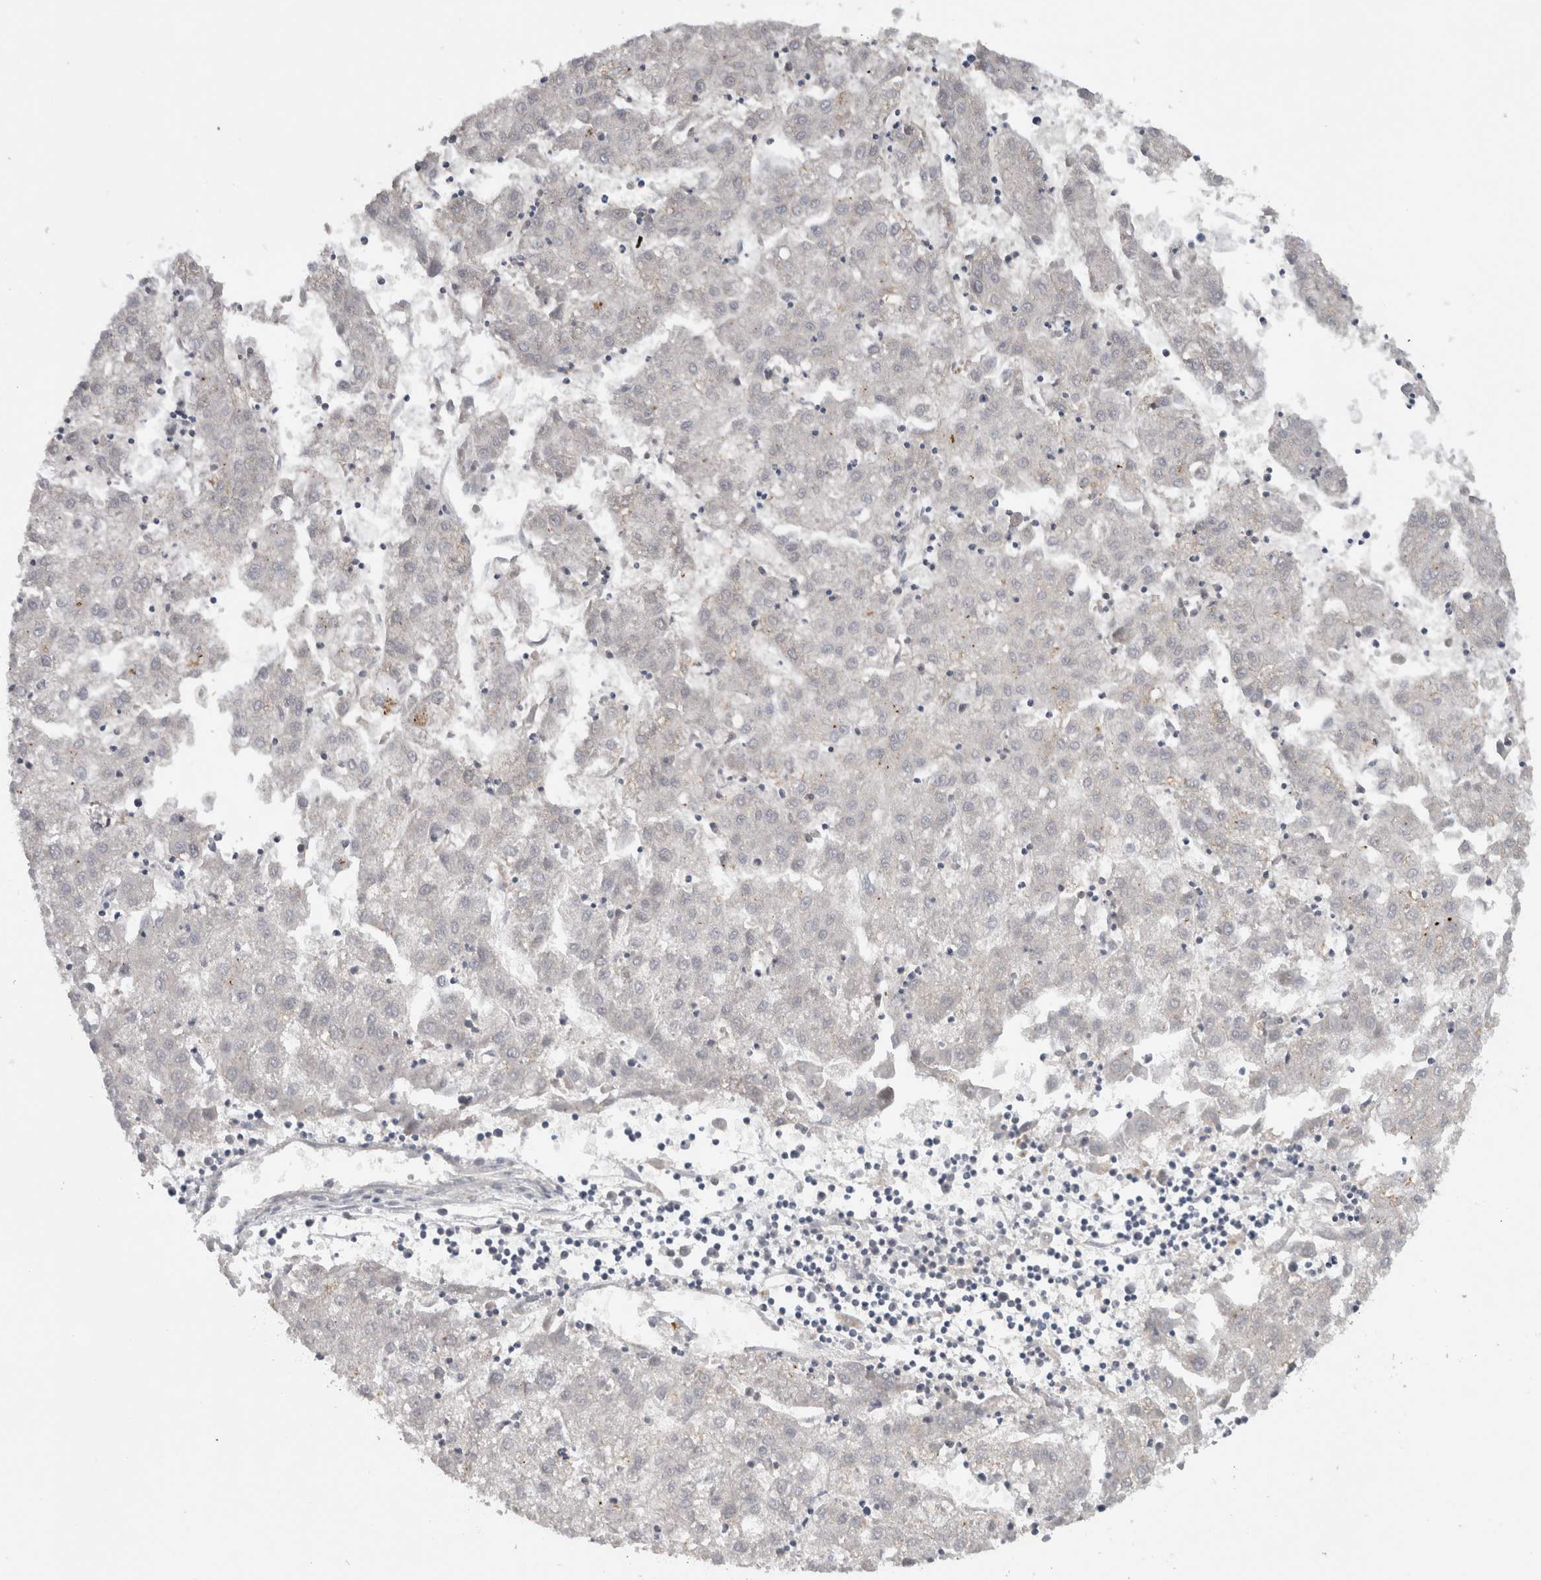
{"staining": {"intensity": "negative", "quantity": "none", "location": "none"}, "tissue": "liver cancer", "cell_type": "Tumor cells", "image_type": "cancer", "snomed": [{"axis": "morphology", "description": "Carcinoma, Hepatocellular, NOS"}, {"axis": "topography", "description": "Liver"}], "caption": "An IHC histopathology image of liver hepatocellular carcinoma is shown. There is no staining in tumor cells of liver hepatocellular carcinoma.", "gene": "PRXL2A", "patient": {"sex": "male", "age": 72}}